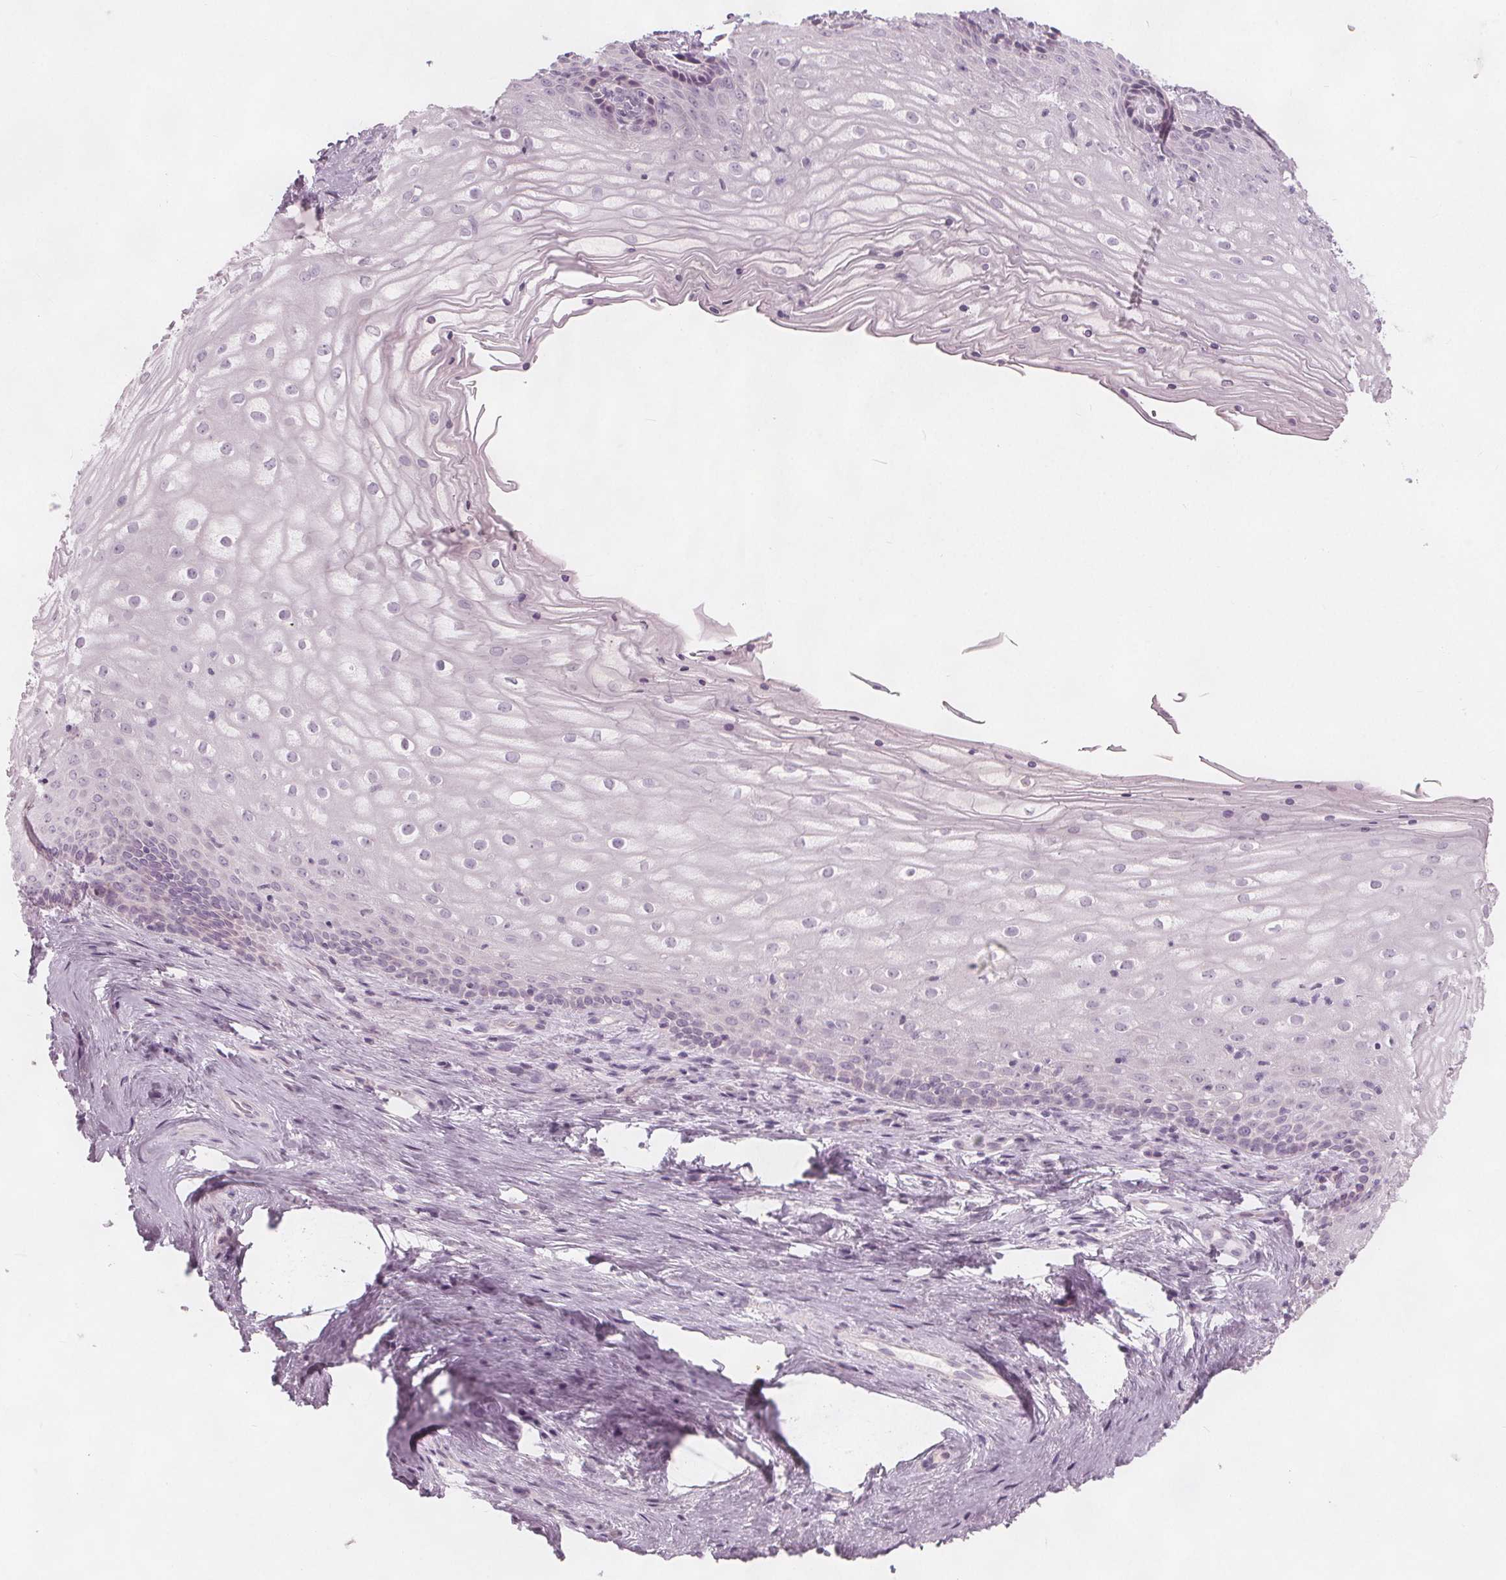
{"staining": {"intensity": "negative", "quantity": "none", "location": "none"}, "tissue": "vagina", "cell_type": "Squamous epithelial cells", "image_type": "normal", "snomed": [{"axis": "morphology", "description": "Normal tissue, NOS"}, {"axis": "topography", "description": "Vagina"}], "caption": "Immunohistochemistry (IHC) histopathology image of benign vagina: vagina stained with DAB (3,3'-diaminobenzidine) shows no significant protein positivity in squamous epithelial cells. The staining is performed using DAB (3,3'-diaminobenzidine) brown chromogen with nuclei counter-stained in using hematoxylin.", "gene": "BRSK1", "patient": {"sex": "female", "age": 45}}